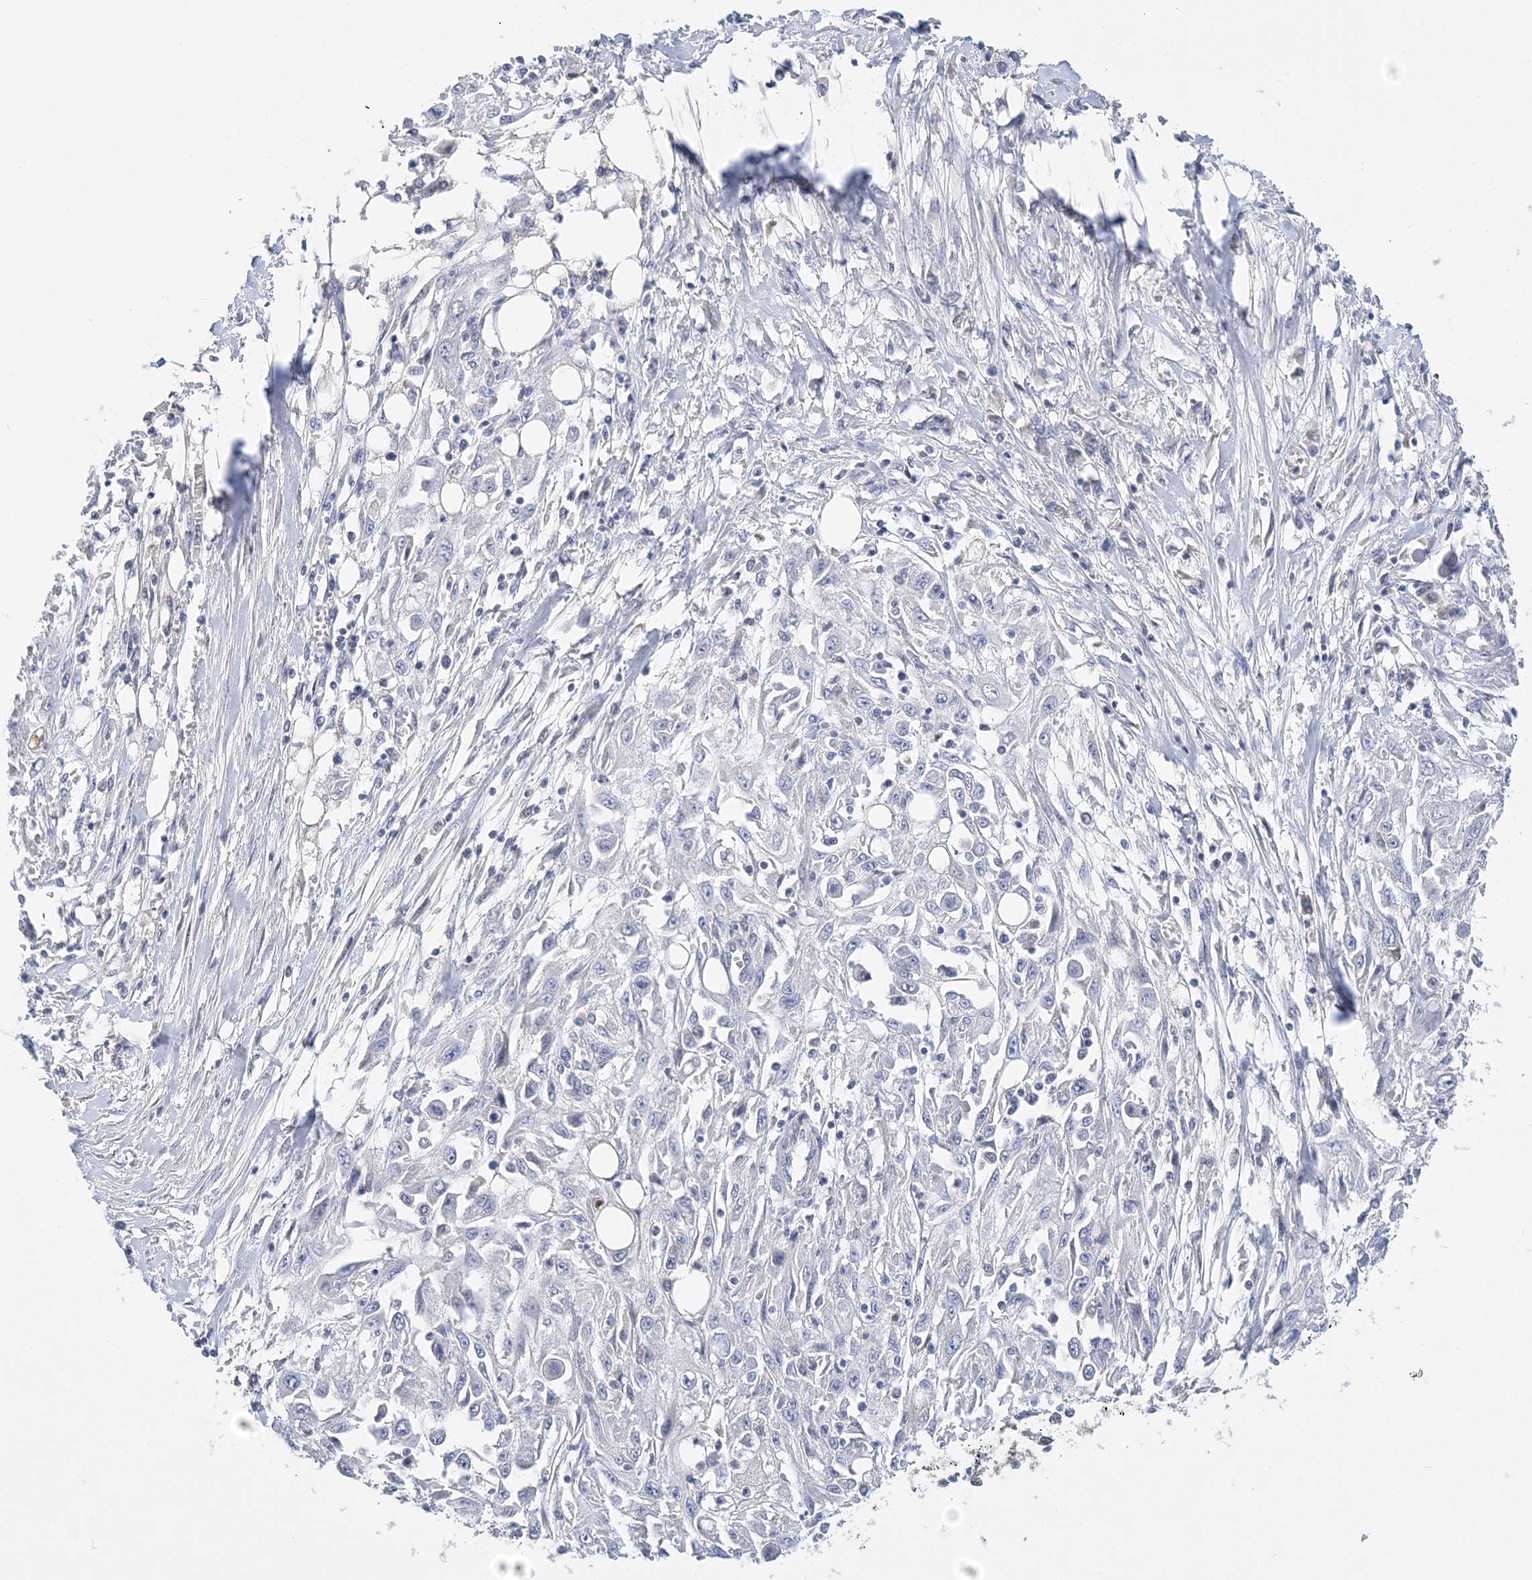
{"staining": {"intensity": "negative", "quantity": "none", "location": "none"}, "tissue": "skin cancer", "cell_type": "Tumor cells", "image_type": "cancer", "snomed": [{"axis": "morphology", "description": "Squamous cell carcinoma, NOS"}, {"axis": "morphology", "description": "Squamous cell carcinoma, metastatic, NOS"}, {"axis": "topography", "description": "Skin"}, {"axis": "topography", "description": "Lymph node"}], "caption": "Skin cancer (metastatic squamous cell carcinoma) was stained to show a protein in brown. There is no significant positivity in tumor cells.", "gene": "LRRIQ4", "patient": {"sex": "male", "age": 75}}